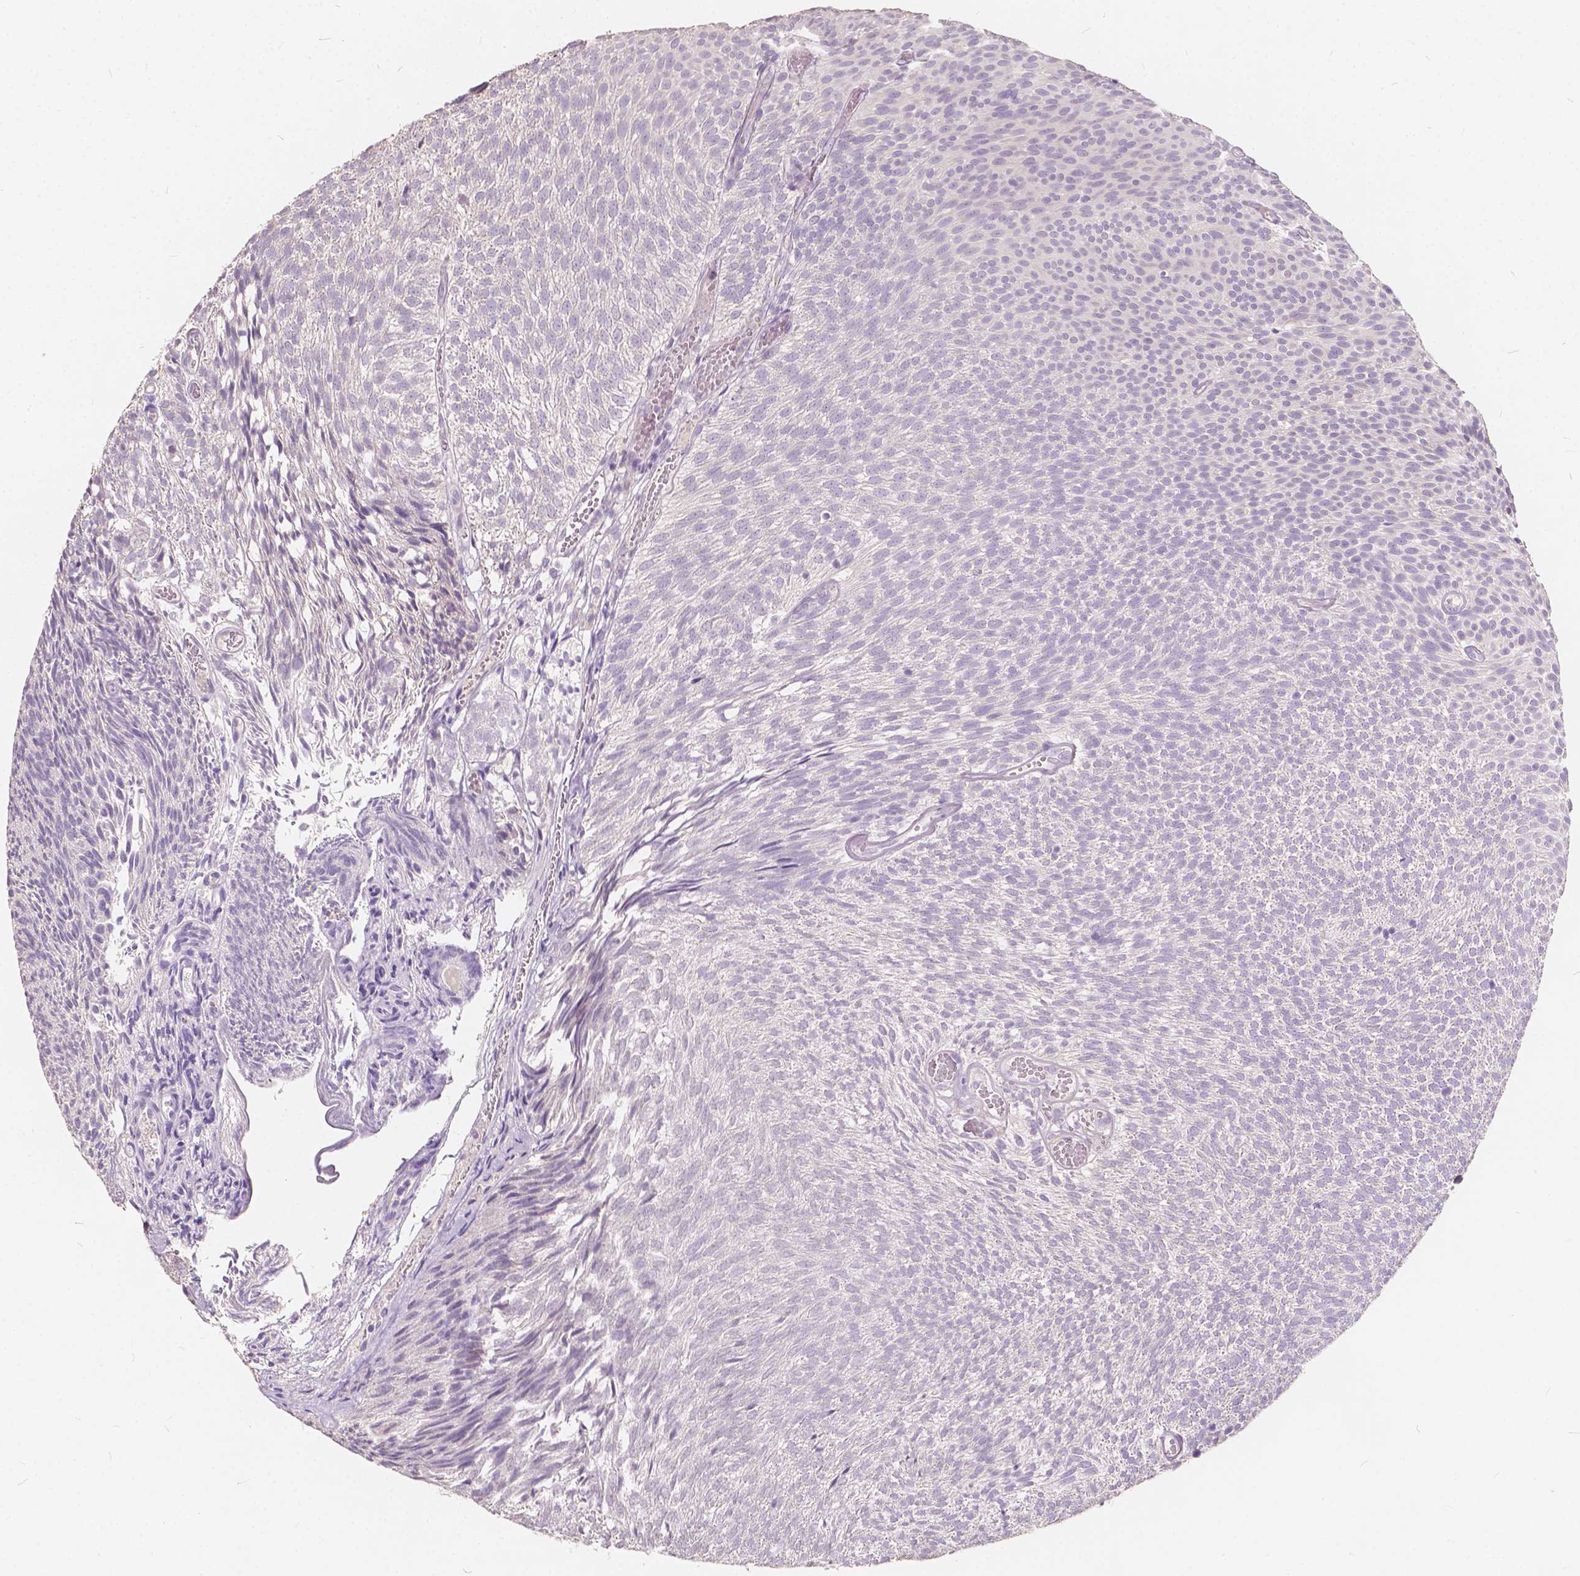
{"staining": {"intensity": "negative", "quantity": "none", "location": "none"}, "tissue": "urothelial cancer", "cell_type": "Tumor cells", "image_type": "cancer", "snomed": [{"axis": "morphology", "description": "Urothelial carcinoma, Low grade"}, {"axis": "topography", "description": "Urinary bladder"}], "caption": "High power microscopy histopathology image of an immunohistochemistry image of urothelial cancer, revealing no significant staining in tumor cells.", "gene": "SLC7A8", "patient": {"sex": "male", "age": 77}}